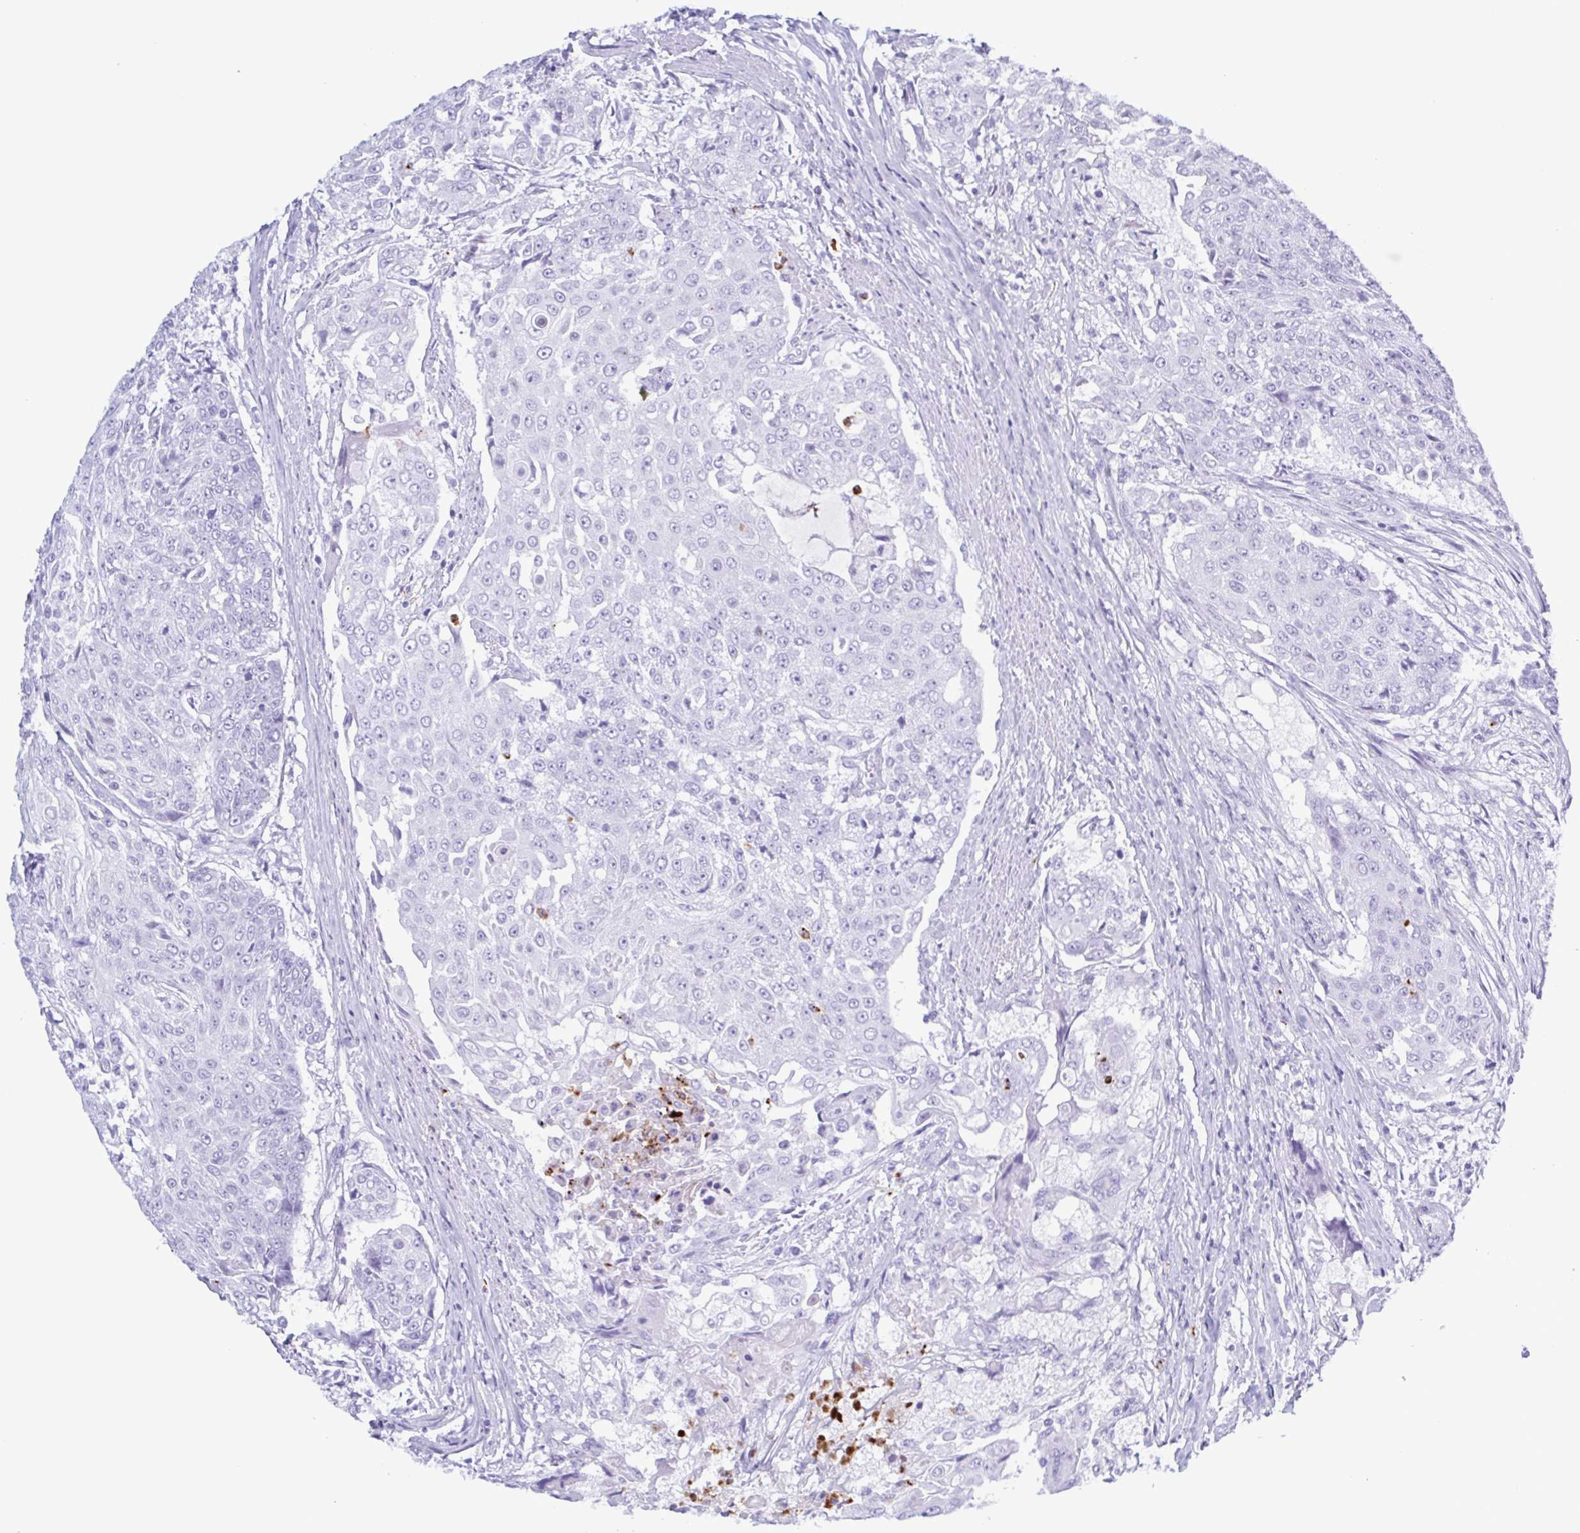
{"staining": {"intensity": "negative", "quantity": "none", "location": "none"}, "tissue": "urothelial cancer", "cell_type": "Tumor cells", "image_type": "cancer", "snomed": [{"axis": "morphology", "description": "Urothelial carcinoma, High grade"}, {"axis": "topography", "description": "Urinary bladder"}], "caption": "Immunohistochemical staining of human urothelial cancer reveals no significant positivity in tumor cells.", "gene": "LTF", "patient": {"sex": "female", "age": 63}}